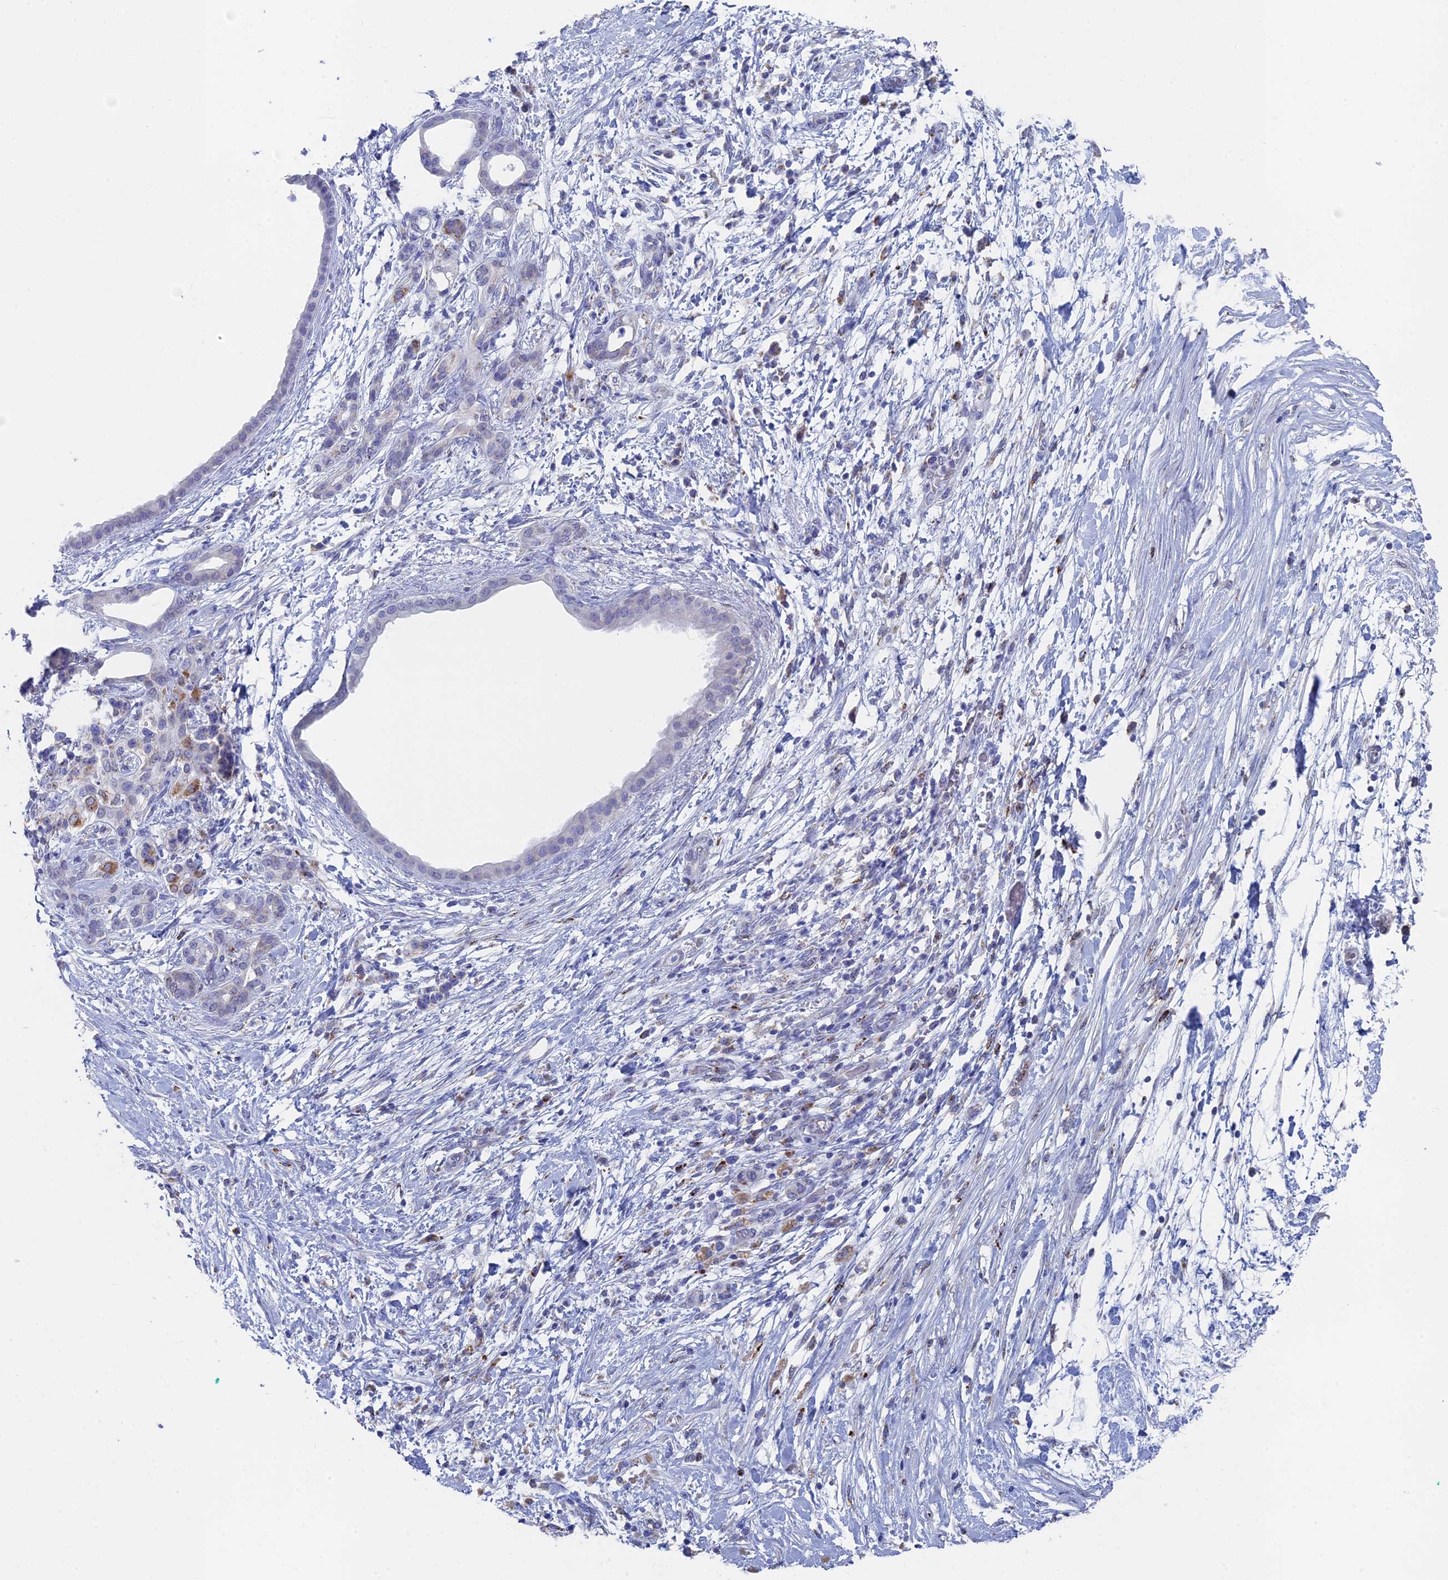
{"staining": {"intensity": "negative", "quantity": "none", "location": "none"}, "tissue": "pancreatic cancer", "cell_type": "Tumor cells", "image_type": "cancer", "snomed": [{"axis": "morphology", "description": "Adenocarcinoma, NOS"}, {"axis": "topography", "description": "Pancreas"}], "caption": "Immunohistochemical staining of pancreatic adenocarcinoma displays no significant expression in tumor cells.", "gene": "SMG9", "patient": {"sex": "female", "age": 55}}